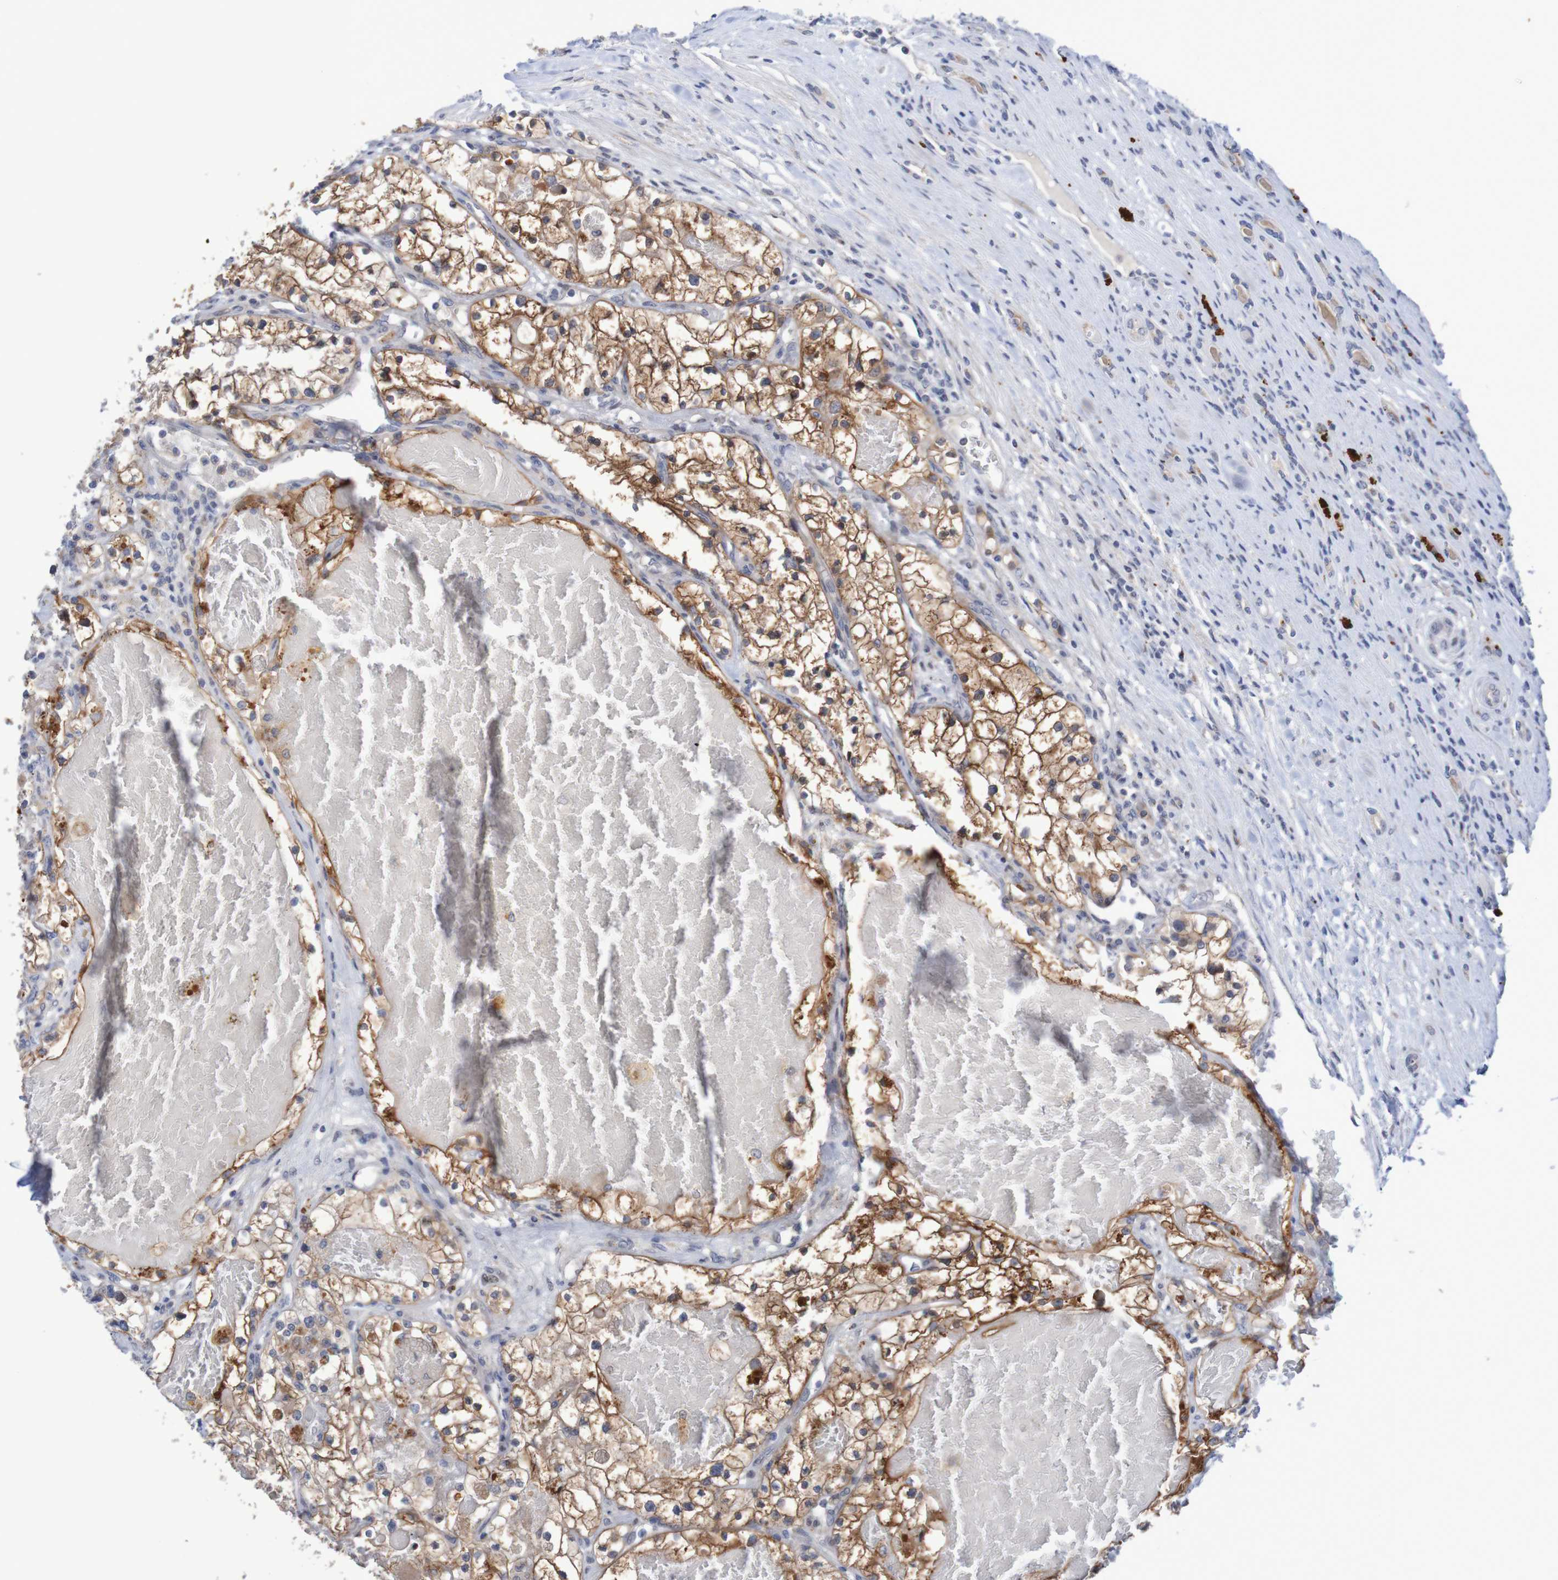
{"staining": {"intensity": "moderate", "quantity": ">75%", "location": "cytoplasmic/membranous"}, "tissue": "renal cancer", "cell_type": "Tumor cells", "image_type": "cancer", "snomed": [{"axis": "morphology", "description": "Adenocarcinoma, NOS"}, {"axis": "topography", "description": "Kidney"}], "caption": "Human renal cancer (adenocarcinoma) stained with a protein marker exhibits moderate staining in tumor cells.", "gene": "FBP2", "patient": {"sex": "male", "age": 68}}